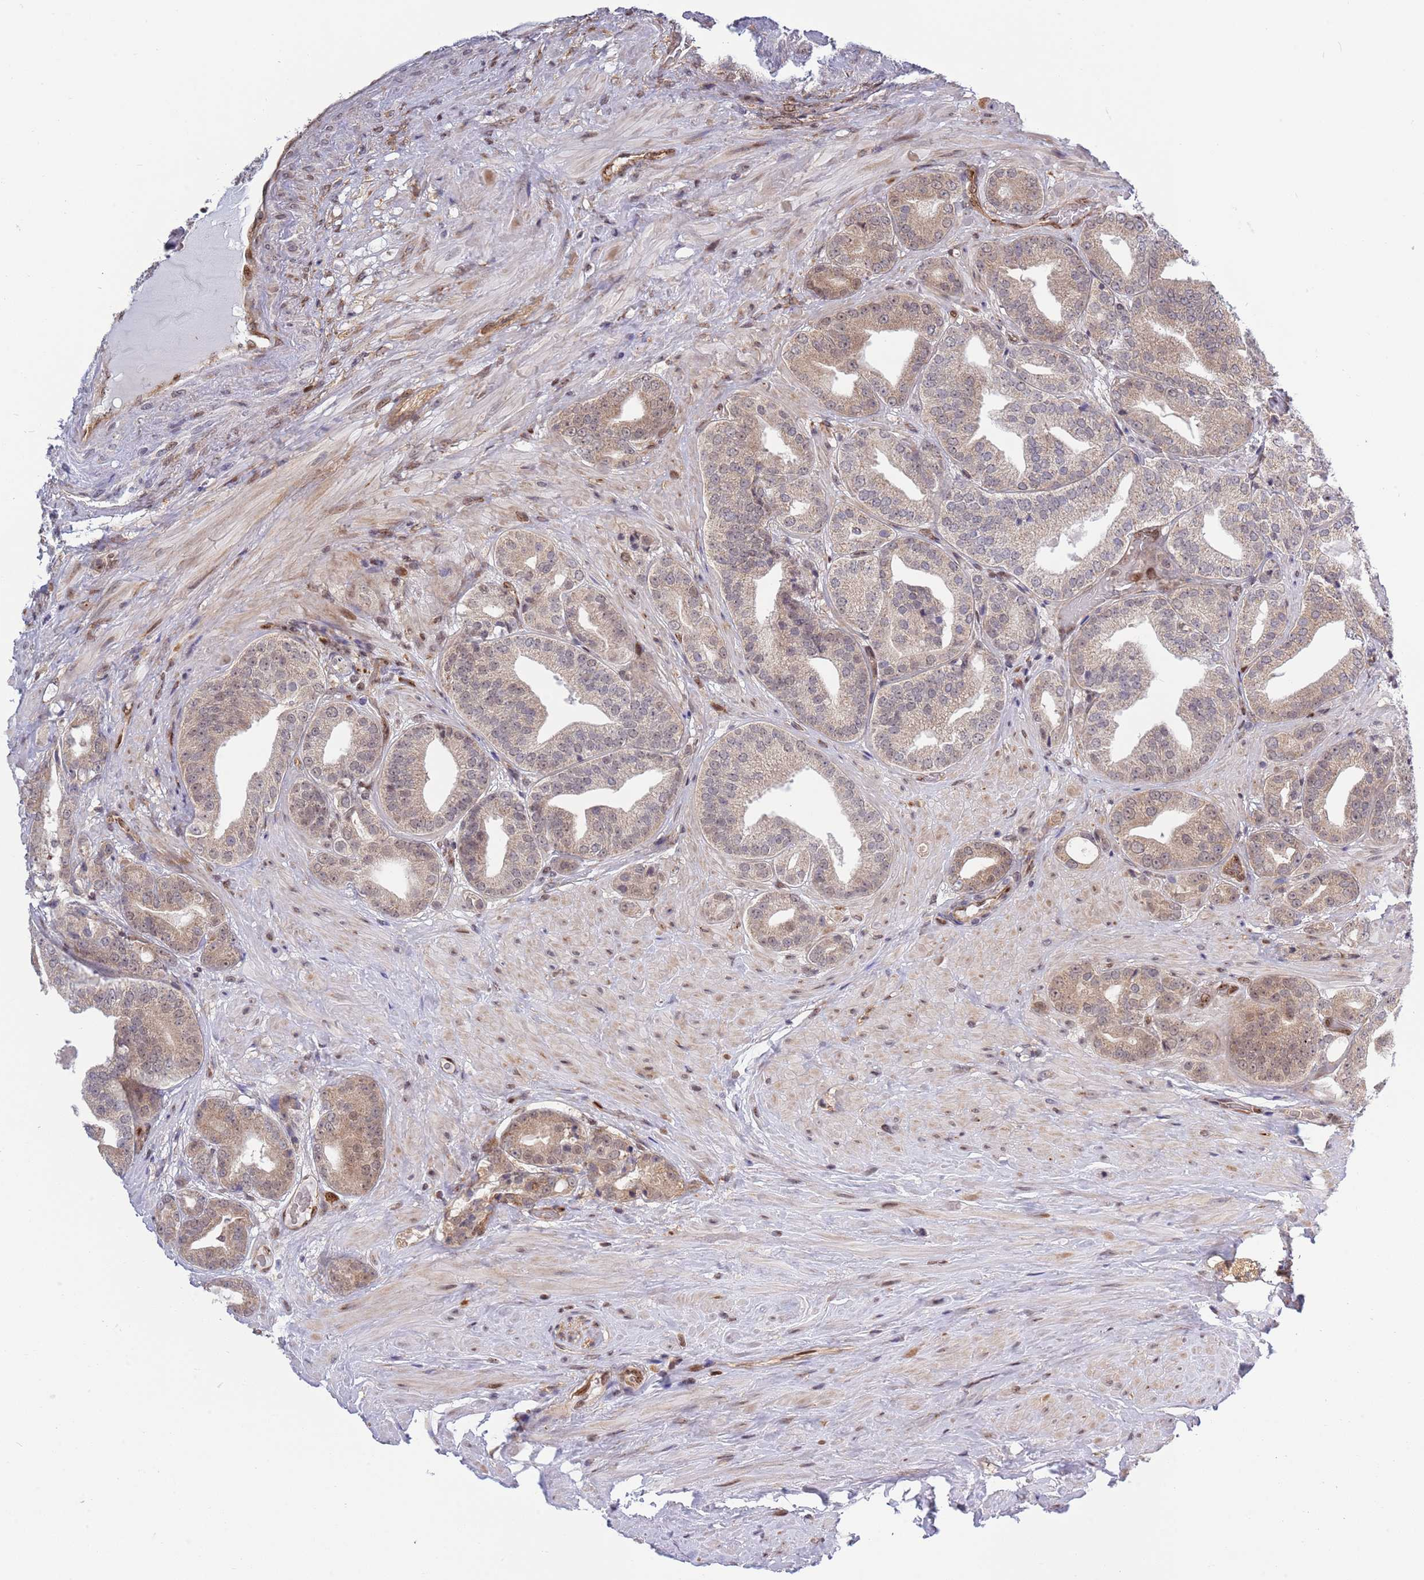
{"staining": {"intensity": "weak", "quantity": ">75%", "location": "cytoplasmic/membranous"}, "tissue": "prostate cancer", "cell_type": "Tumor cells", "image_type": "cancer", "snomed": [{"axis": "morphology", "description": "Adenocarcinoma, High grade"}, {"axis": "topography", "description": "Prostate"}], "caption": "Weak cytoplasmic/membranous expression is identified in about >75% of tumor cells in adenocarcinoma (high-grade) (prostate).", "gene": "TBX10", "patient": {"sex": "male", "age": 63}}